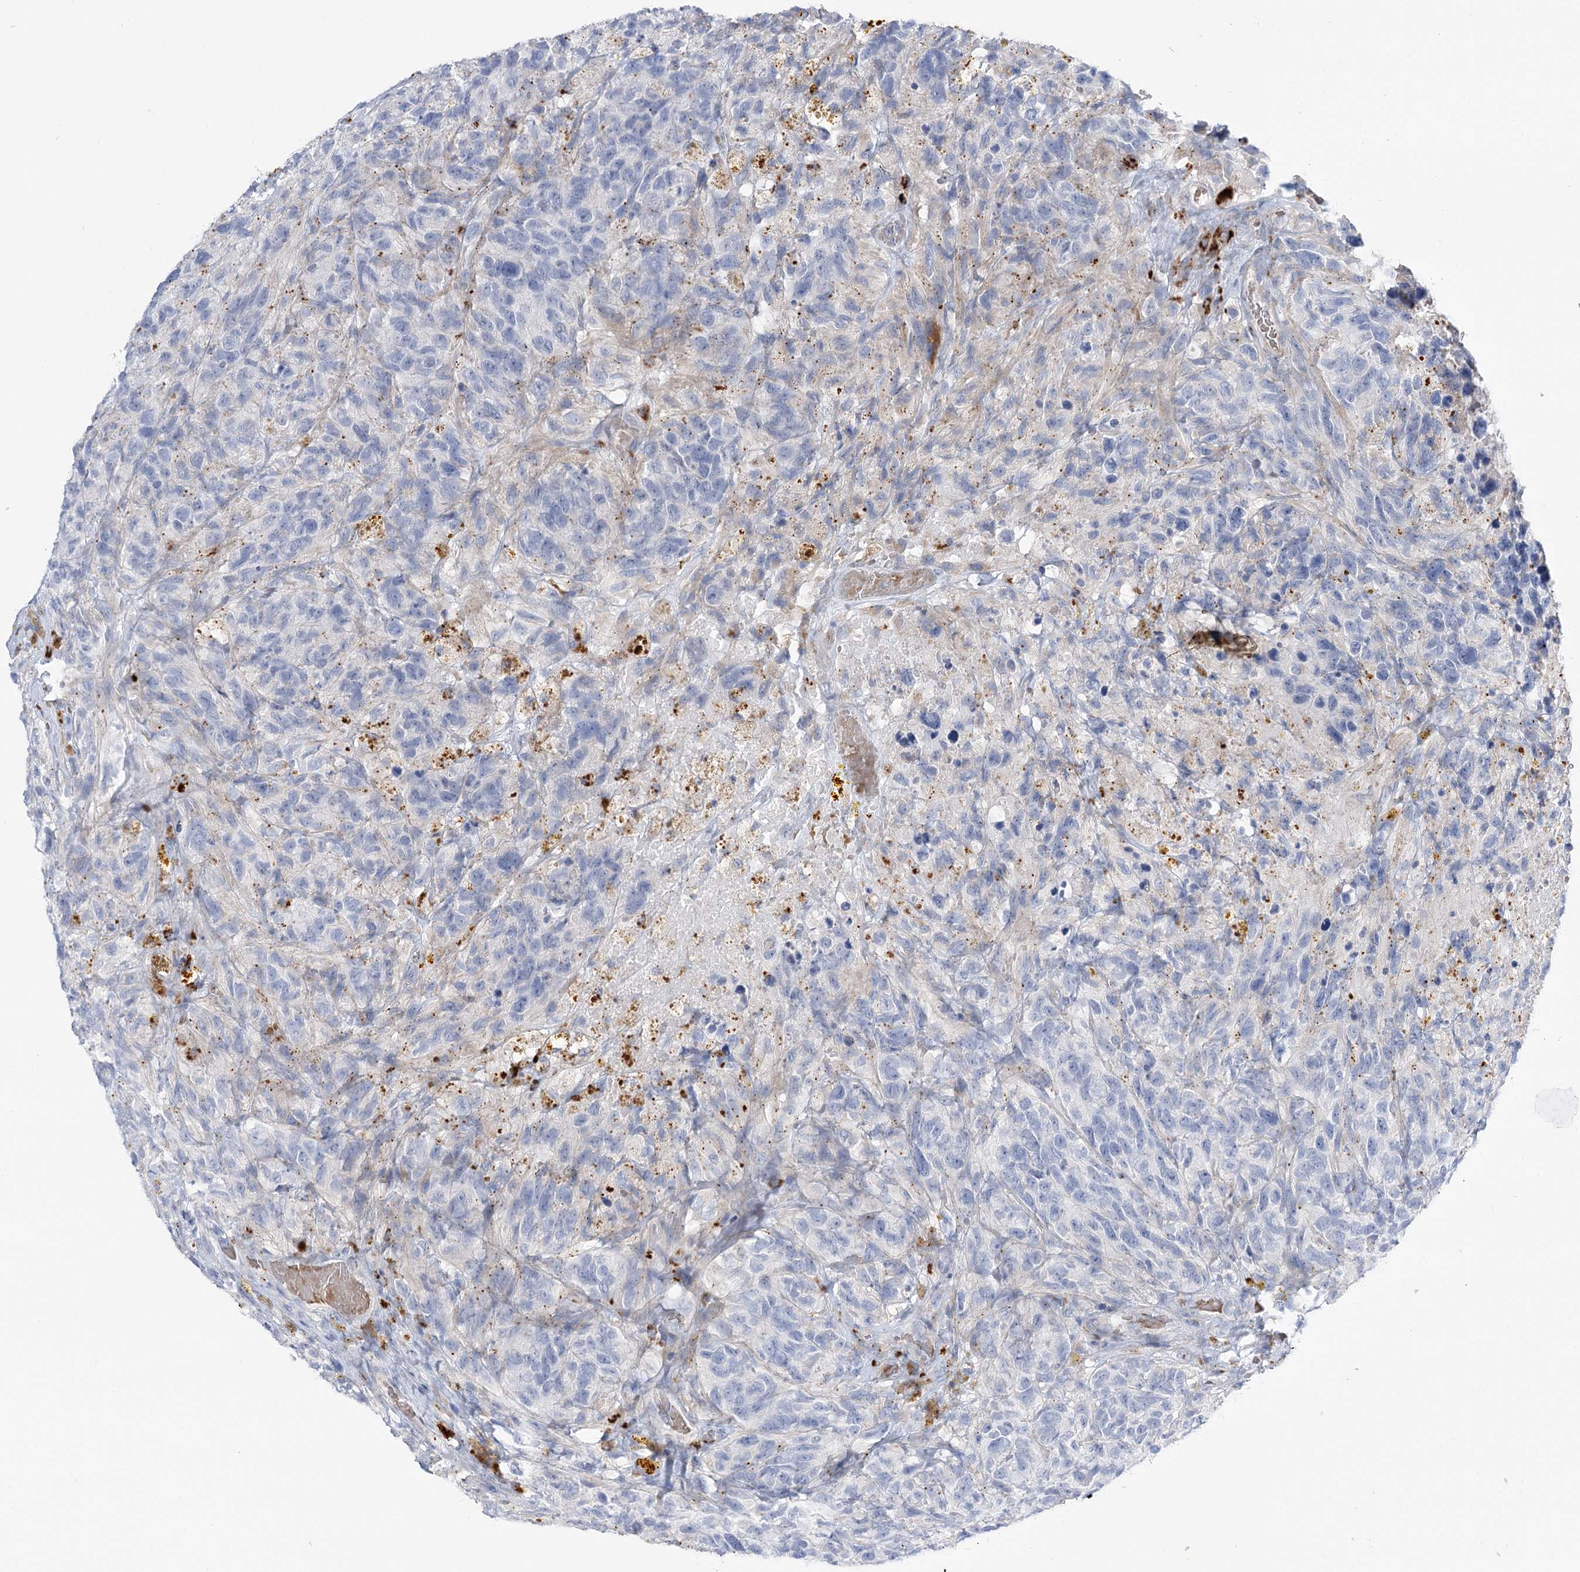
{"staining": {"intensity": "negative", "quantity": "none", "location": "none"}, "tissue": "glioma", "cell_type": "Tumor cells", "image_type": "cancer", "snomed": [{"axis": "morphology", "description": "Glioma, malignant, High grade"}, {"axis": "topography", "description": "Brain"}], "caption": "A histopathology image of glioma stained for a protein shows no brown staining in tumor cells.", "gene": "SIAE", "patient": {"sex": "male", "age": 69}}